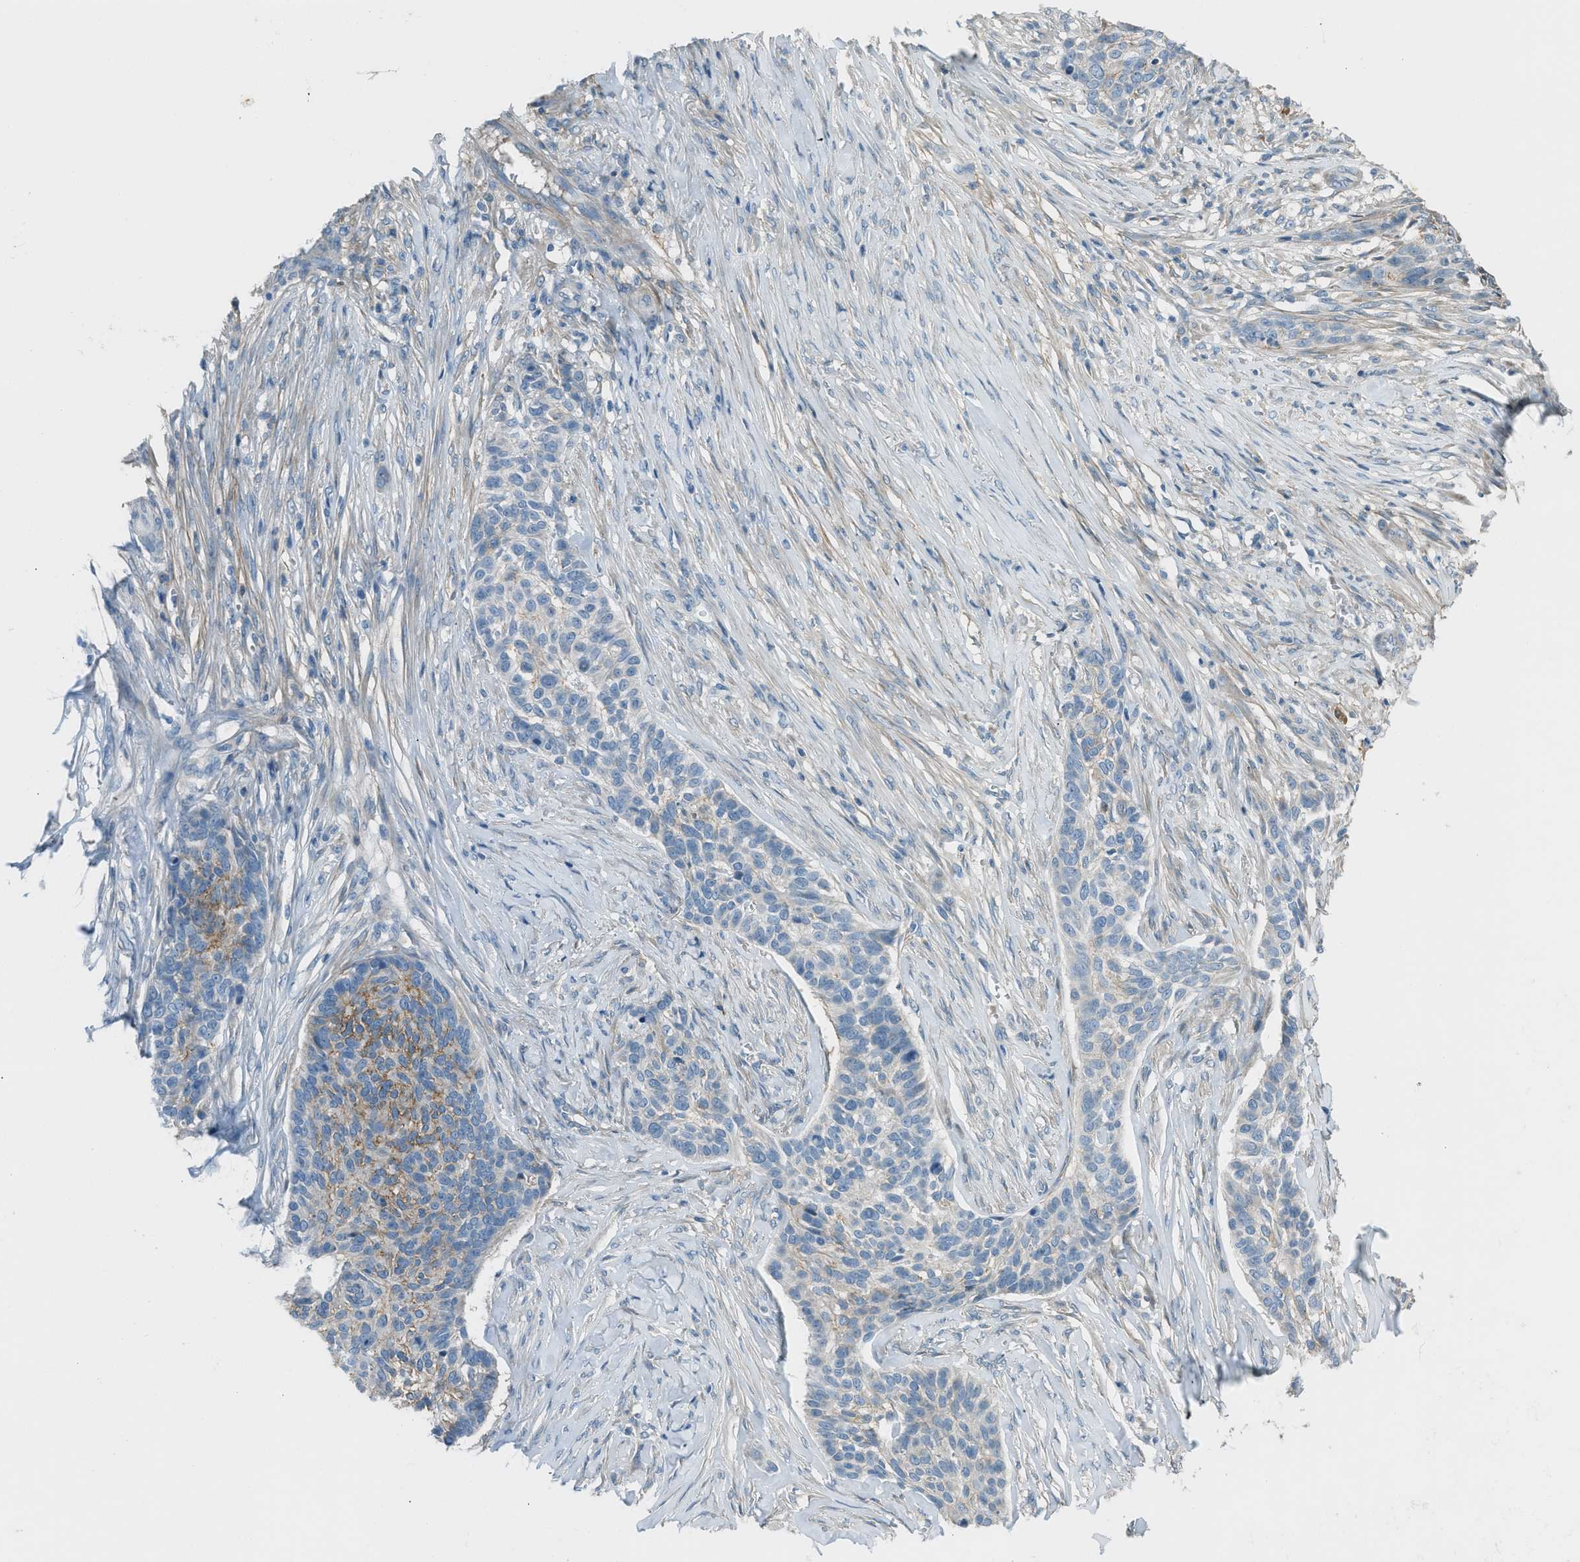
{"staining": {"intensity": "negative", "quantity": "none", "location": "none"}, "tissue": "skin cancer", "cell_type": "Tumor cells", "image_type": "cancer", "snomed": [{"axis": "morphology", "description": "Basal cell carcinoma"}, {"axis": "topography", "description": "Skin"}], "caption": "Micrograph shows no protein expression in tumor cells of basal cell carcinoma (skin) tissue.", "gene": "FBLN2", "patient": {"sex": "male", "age": 85}}